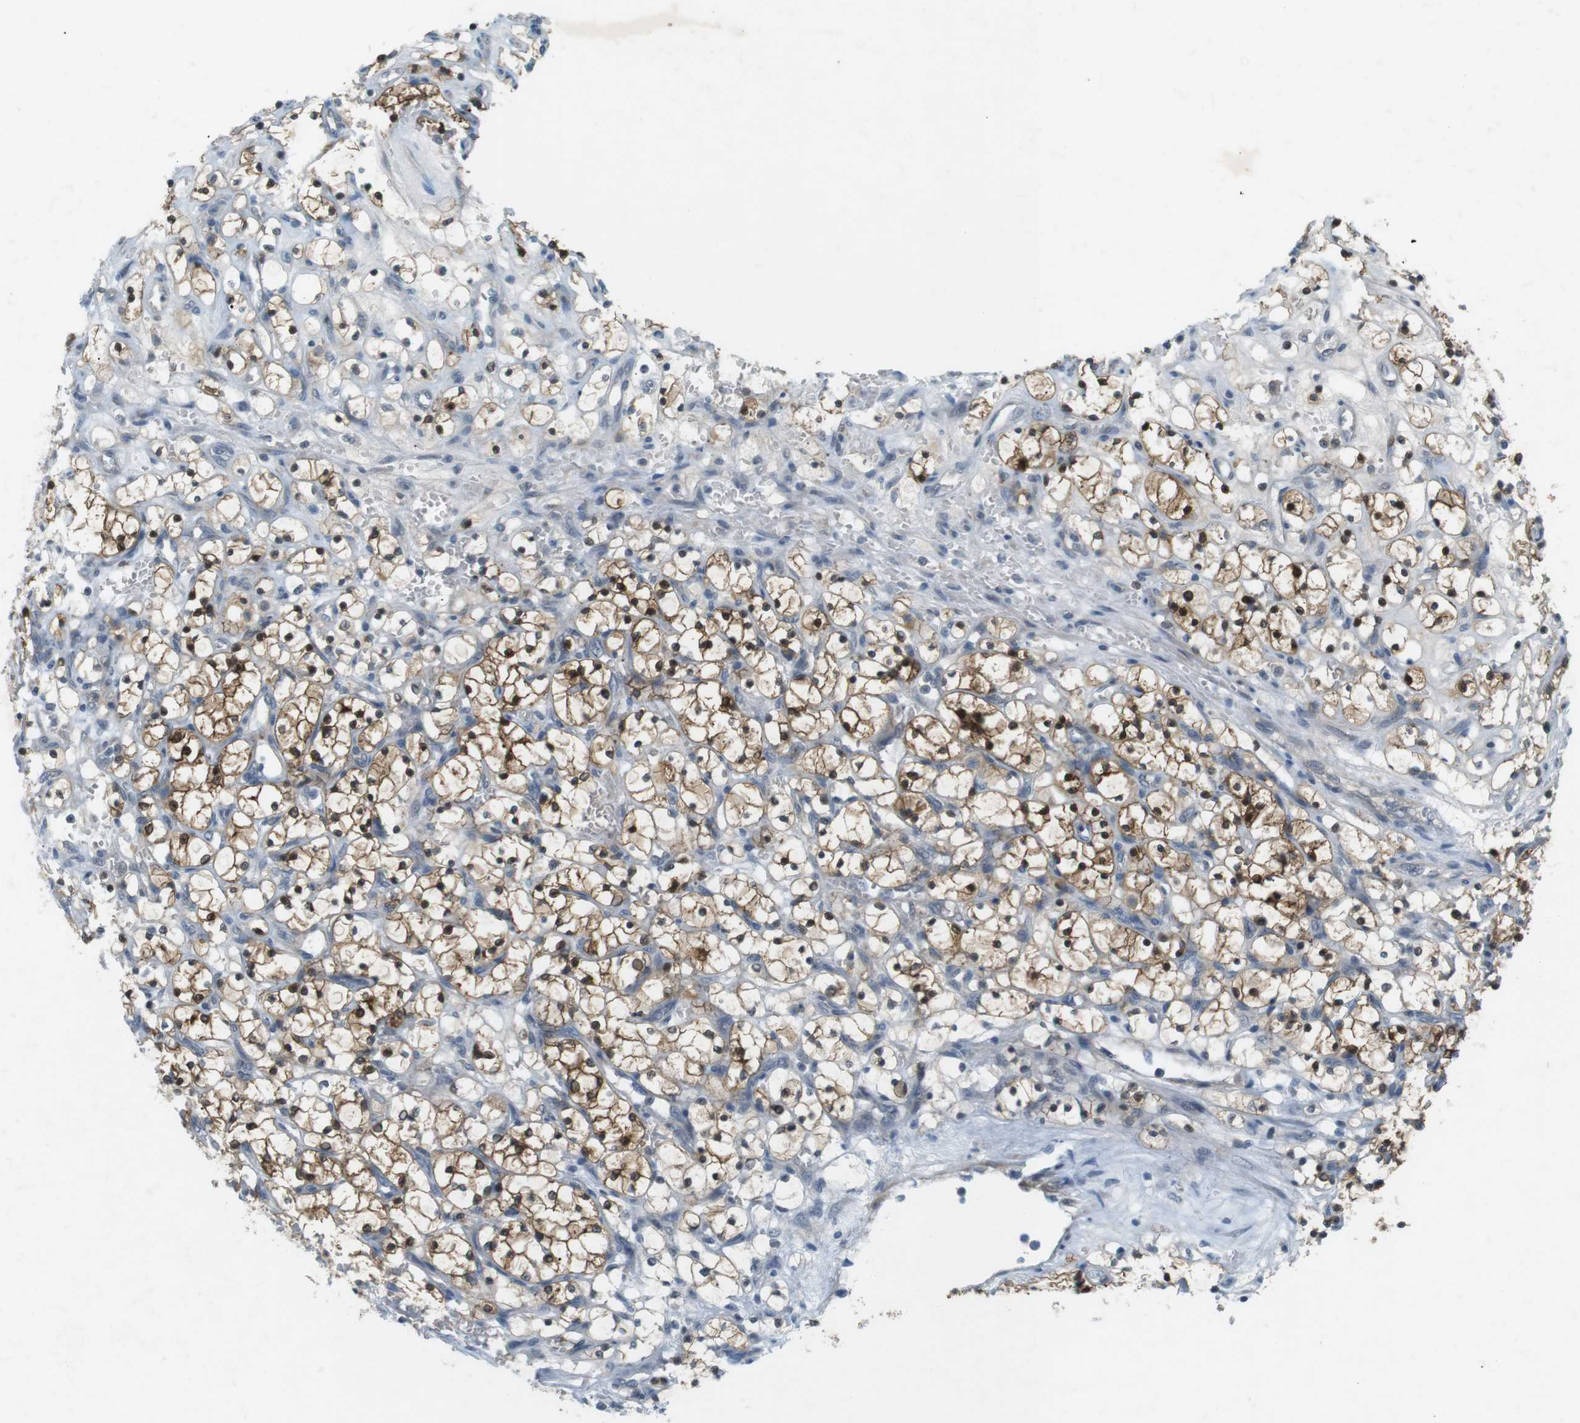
{"staining": {"intensity": "moderate", "quantity": ">75%", "location": "cytoplasmic/membranous,nuclear"}, "tissue": "renal cancer", "cell_type": "Tumor cells", "image_type": "cancer", "snomed": [{"axis": "morphology", "description": "Adenocarcinoma, NOS"}, {"axis": "topography", "description": "Kidney"}], "caption": "The micrograph demonstrates staining of adenocarcinoma (renal), revealing moderate cytoplasmic/membranous and nuclear protein expression (brown color) within tumor cells.", "gene": "RTN3", "patient": {"sex": "female", "age": 69}}